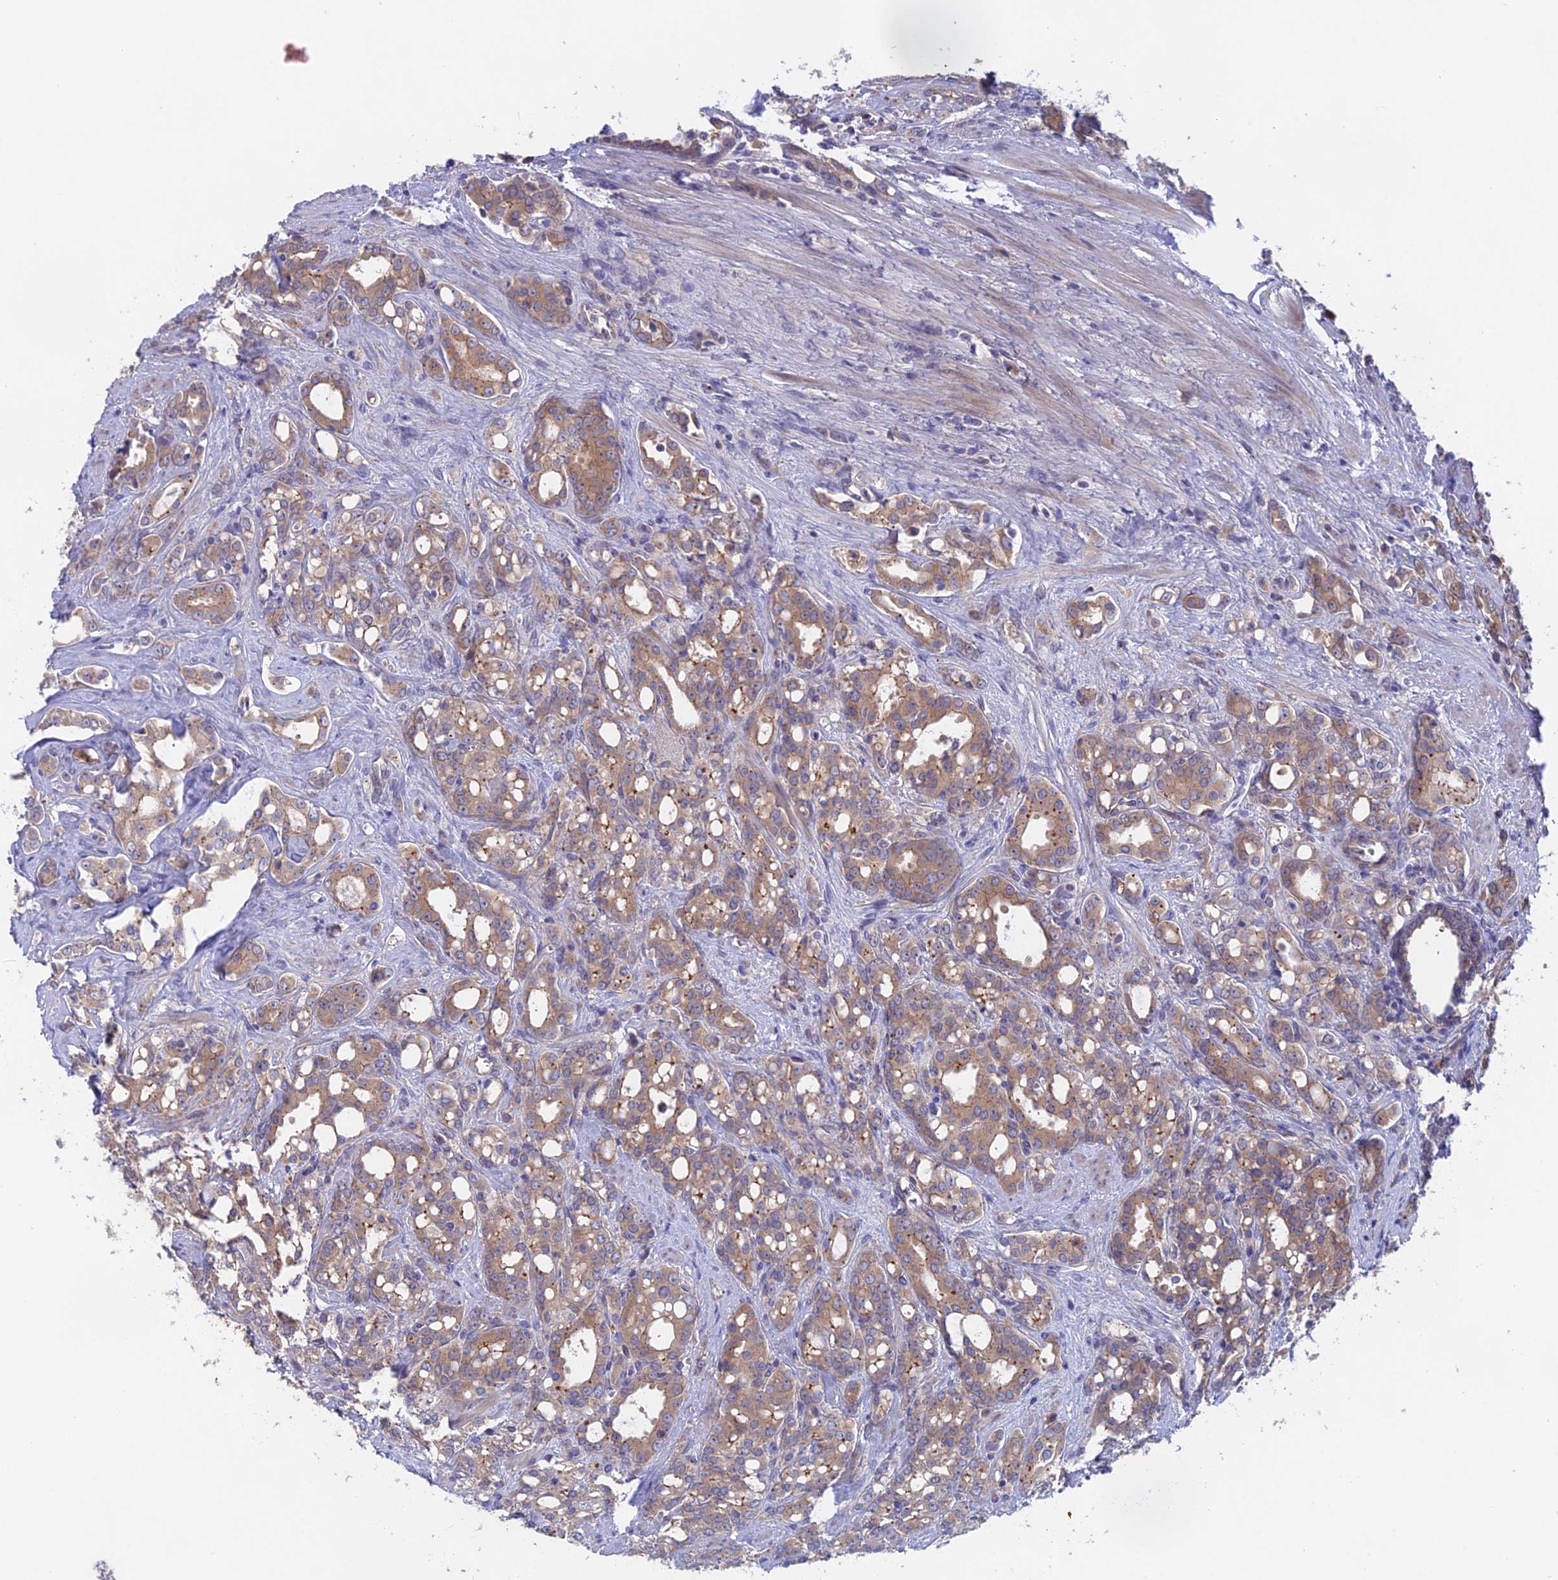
{"staining": {"intensity": "moderate", "quantity": ">75%", "location": "cytoplasmic/membranous"}, "tissue": "prostate cancer", "cell_type": "Tumor cells", "image_type": "cancer", "snomed": [{"axis": "morphology", "description": "Adenocarcinoma, High grade"}, {"axis": "topography", "description": "Prostate"}], "caption": "Prostate adenocarcinoma (high-grade) stained with DAB (3,3'-diaminobenzidine) immunohistochemistry (IHC) reveals medium levels of moderate cytoplasmic/membranous staining in about >75% of tumor cells.", "gene": "TENT4B", "patient": {"sex": "male", "age": 72}}